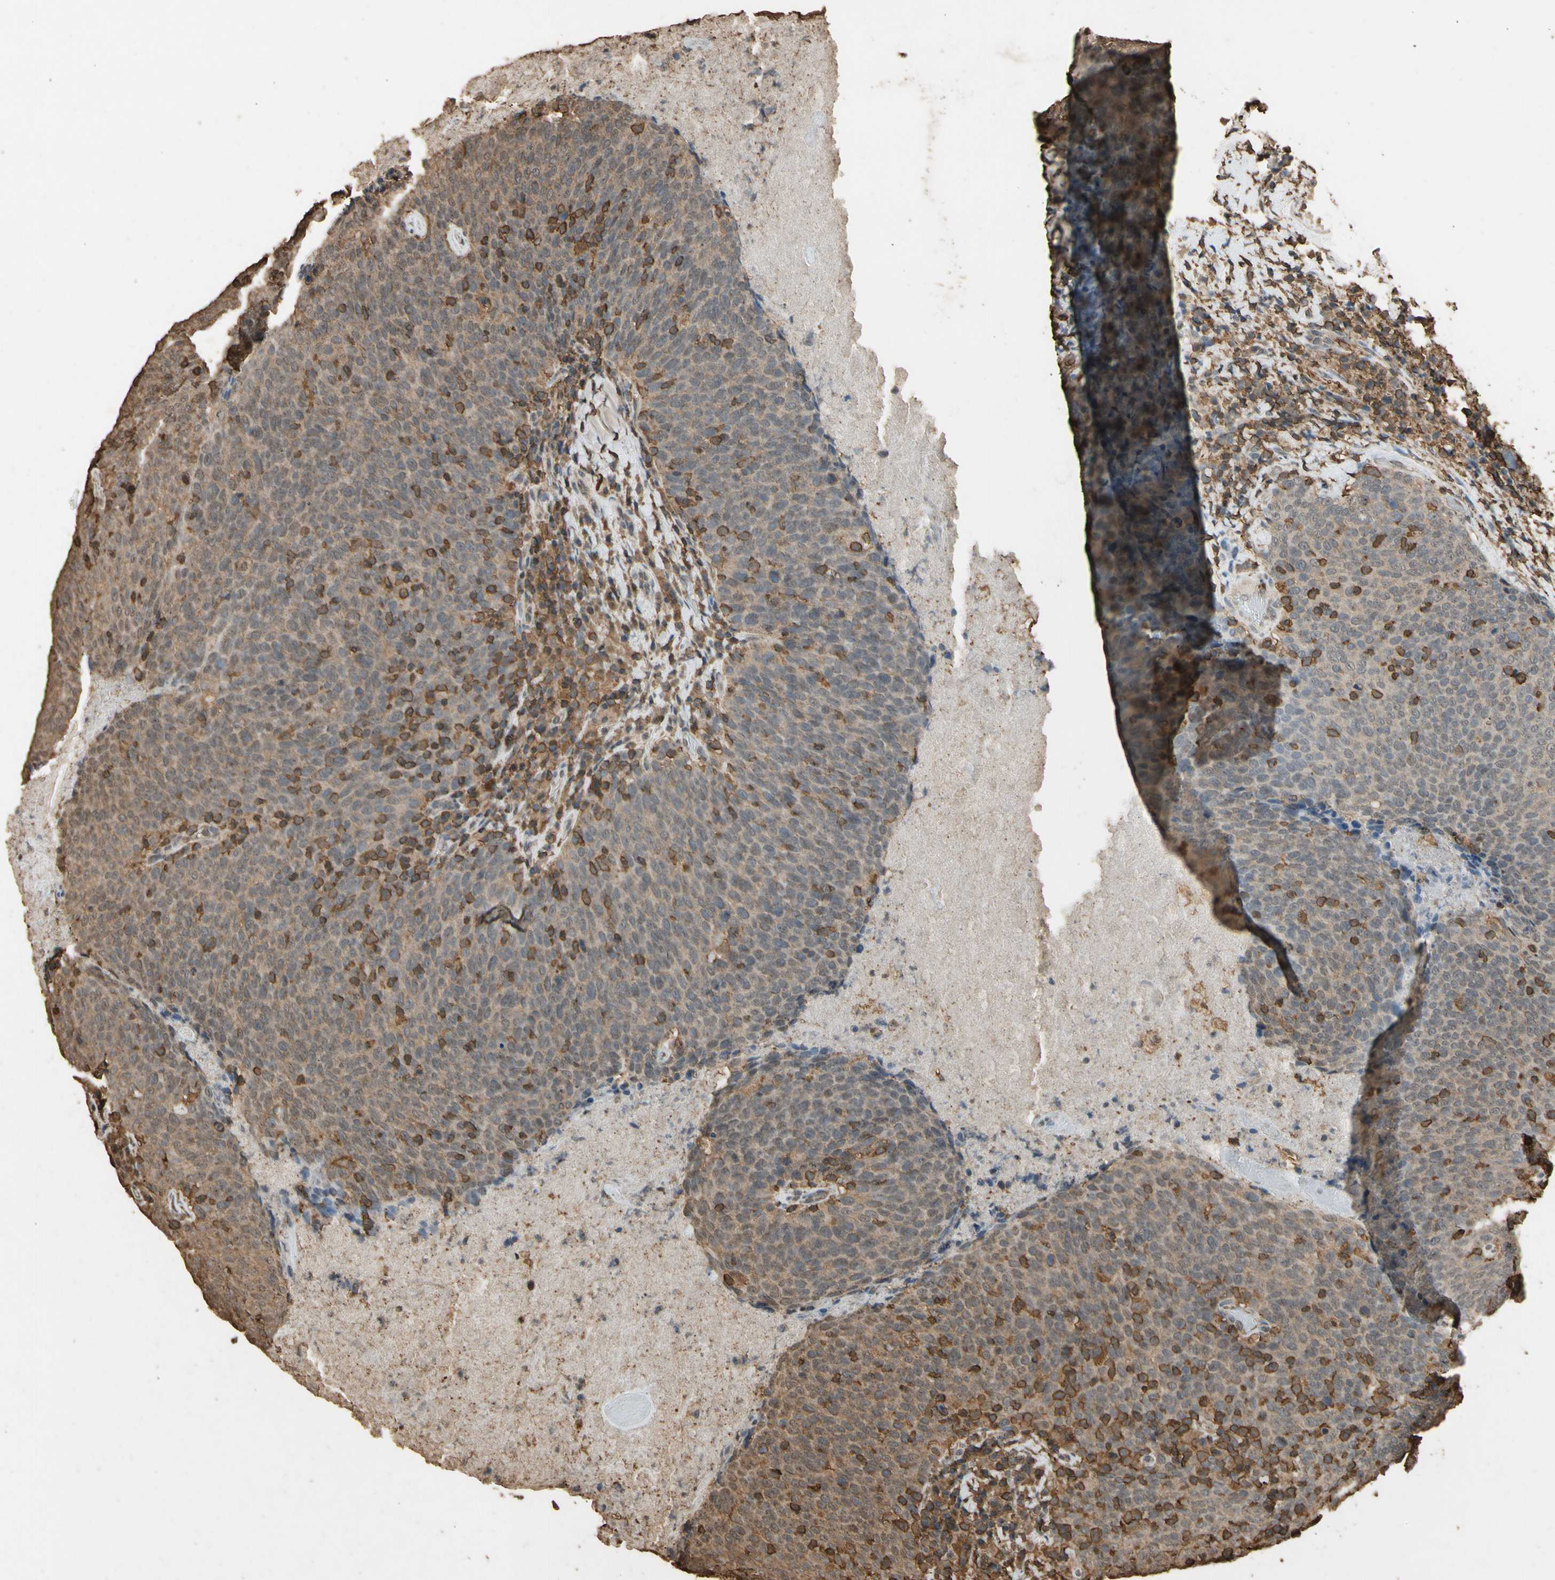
{"staining": {"intensity": "strong", "quantity": "25%-75%", "location": "cytoplasmic/membranous"}, "tissue": "head and neck cancer", "cell_type": "Tumor cells", "image_type": "cancer", "snomed": [{"axis": "morphology", "description": "Squamous cell carcinoma, NOS"}, {"axis": "morphology", "description": "Squamous cell carcinoma, metastatic, NOS"}, {"axis": "topography", "description": "Lymph node"}, {"axis": "topography", "description": "Head-Neck"}], "caption": "A brown stain shows strong cytoplasmic/membranous expression of a protein in human squamous cell carcinoma (head and neck) tumor cells. (DAB (3,3'-diaminobenzidine) = brown stain, brightfield microscopy at high magnification).", "gene": "TNFSF13B", "patient": {"sex": "male", "age": 62}}